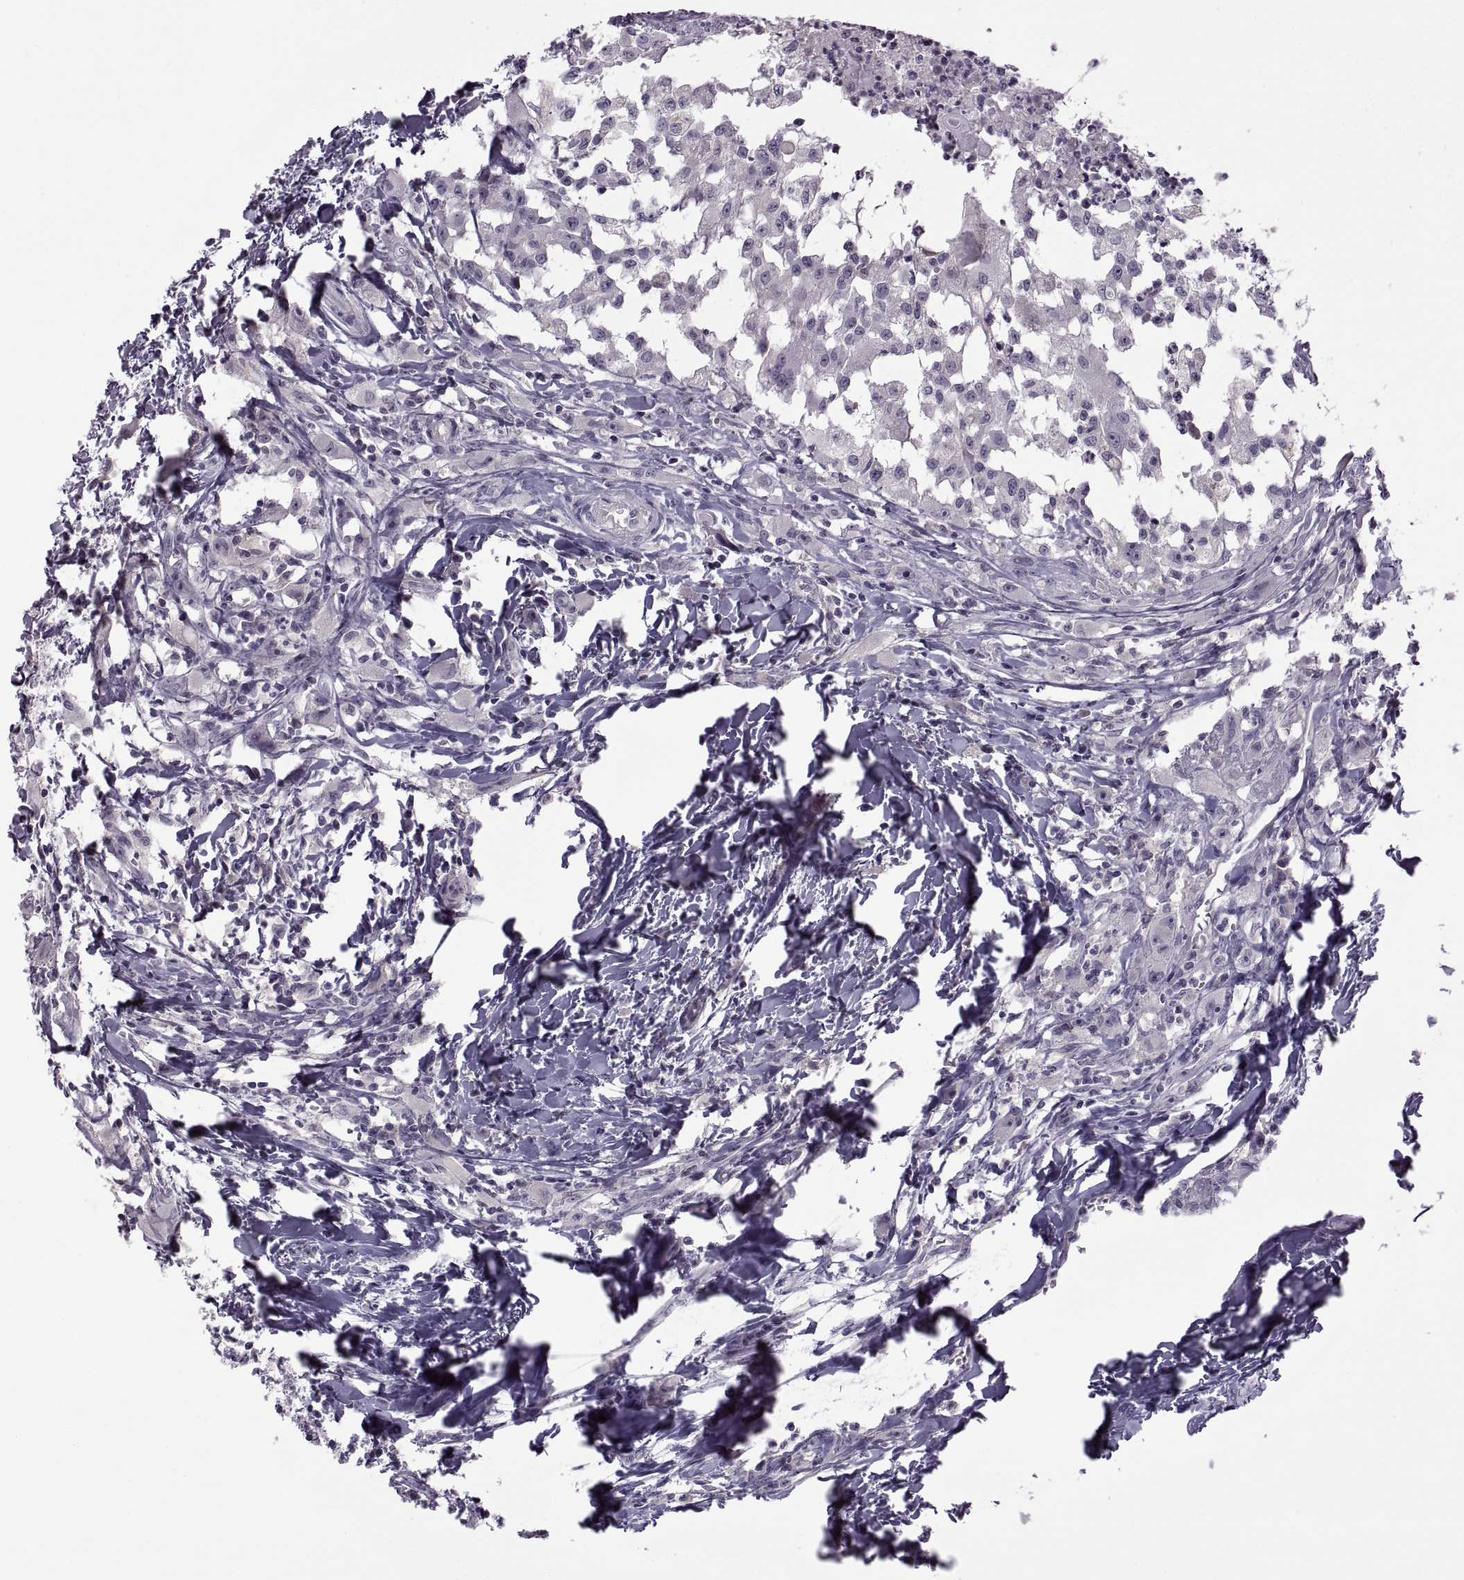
{"staining": {"intensity": "negative", "quantity": "none", "location": "none"}, "tissue": "head and neck cancer", "cell_type": "Tumor cells", "image_type": "cancer", "snomed": [{"axis": "morphology", "description": "Squamous cell carcinoma, NOS"}, {"axis": "morphology", "description": "Squamous cell carcinoma, metastatic, NOS"}, {"axis": "topography", "description": "Oral tissue"}, {"axis": "topography", "description": "Head-Neck"}], "caption": "Squamous cell carcinoma (head and neck) stained for a protein using immunohistochemistry exhibits no expression tumor cells.", "gene": "RSPH6A", "patient": {"sex": "female", "age": 85}}